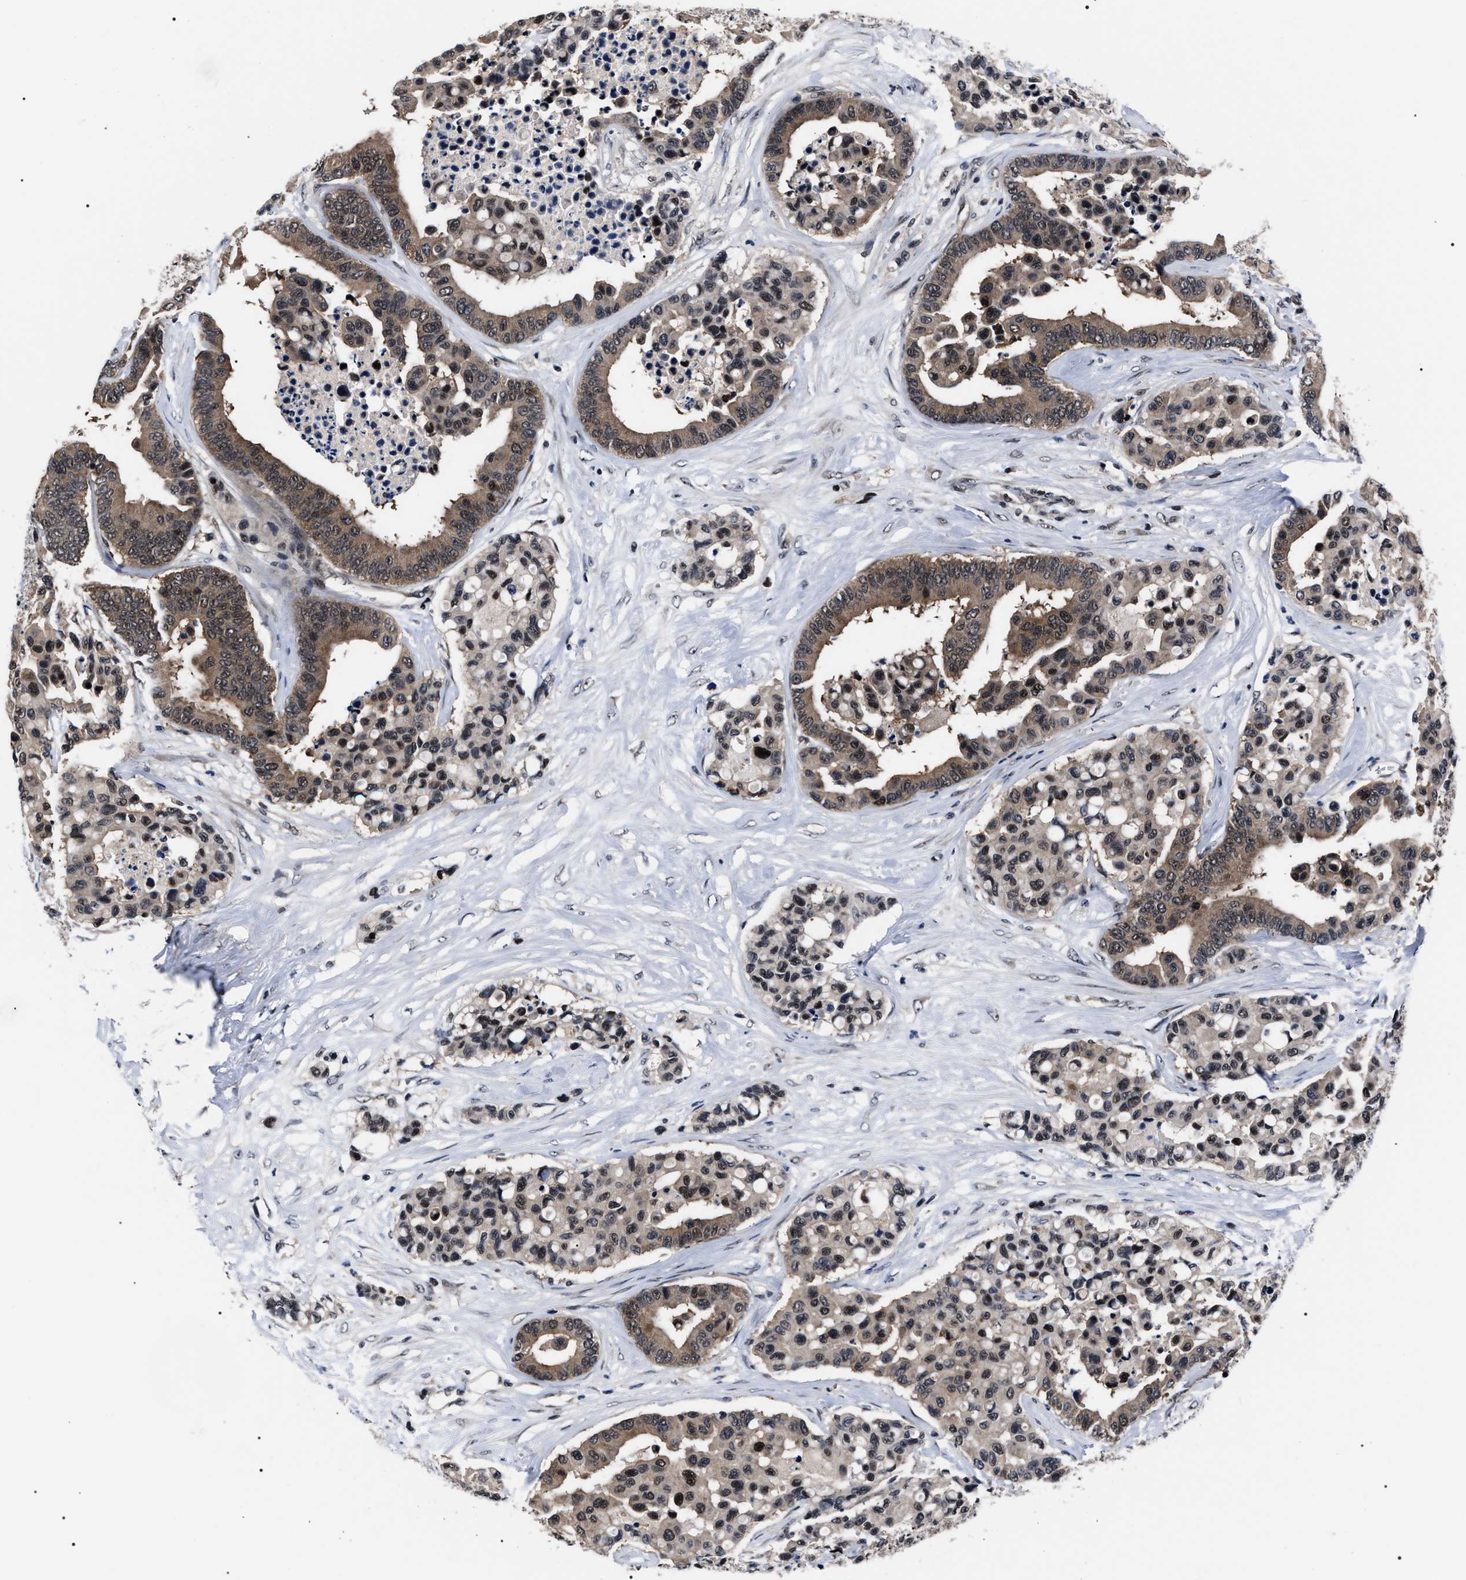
{"staining": {"intensity": "moderate", "quantity": ">75%", "location": "cytoplasmic/membranous,nuclear"}, "tissue": "colorectal cancer", "cell_type": "Tumor cells", "image_type": "cancer", "snomed": [{"axis": "morphology", "description": "Adenocarcinoma, NOS"}, {"axis": "topography", "description": "Colon"}], "caption": "Immunohistochemistry (IHC) of human colorectal cancer (adenocarcinoma) shows medium levels of moderate cytoplasmic/membranous and nuclear expression in about >75% of tumor cells.", "gene": "CSNK2A1", "patient": {"sex": "male", "age": 82}}